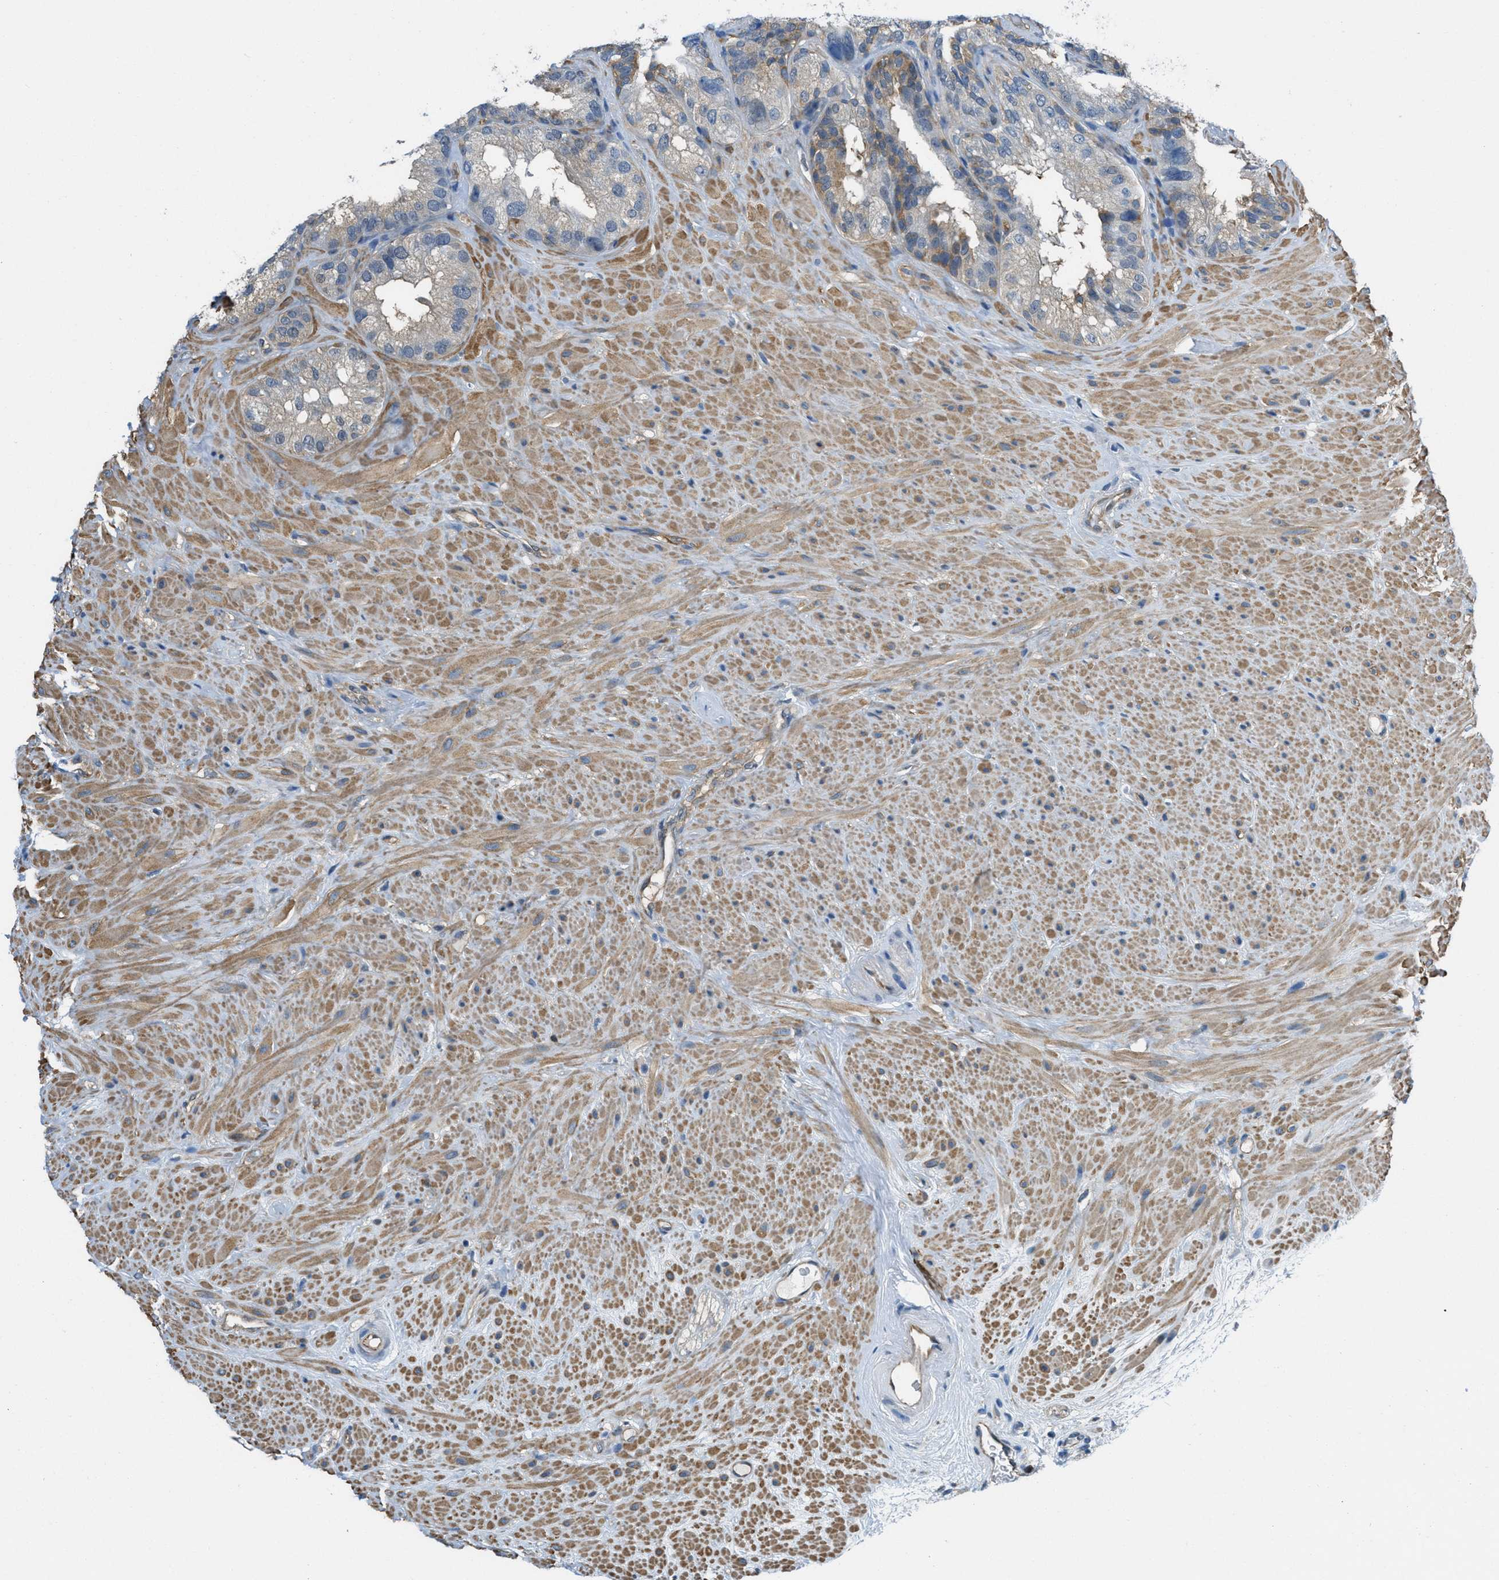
{"staining": {"intensity": "moderate", "quantity": "25%-75%", "location": "cytoplasmic/membranous"}, "tissue": "seminal vesicle", "cell_type": "Glandular cells", "image_type": "normal", "snomed": [{"axis": "morphology", "description": "Normal tissue, NOS"}, {"axis": "topography", "description": "Seminal veicle"}], "caption": "The photomicrograph displays immunohistochemical staining of normal seminal vesicle. There is moderate cytoplasmic/membranous positivity is seen in approximately 25%-75% of glandular cells. The staining is performed using DAB (3,3'-diaminobenzidine) brown chromogen to label protein expression. The nuclei are counter-stained blue using hematoxylin.", "gene": "PIP5K1C", "patient": {"sex": "male", "age": 68}}